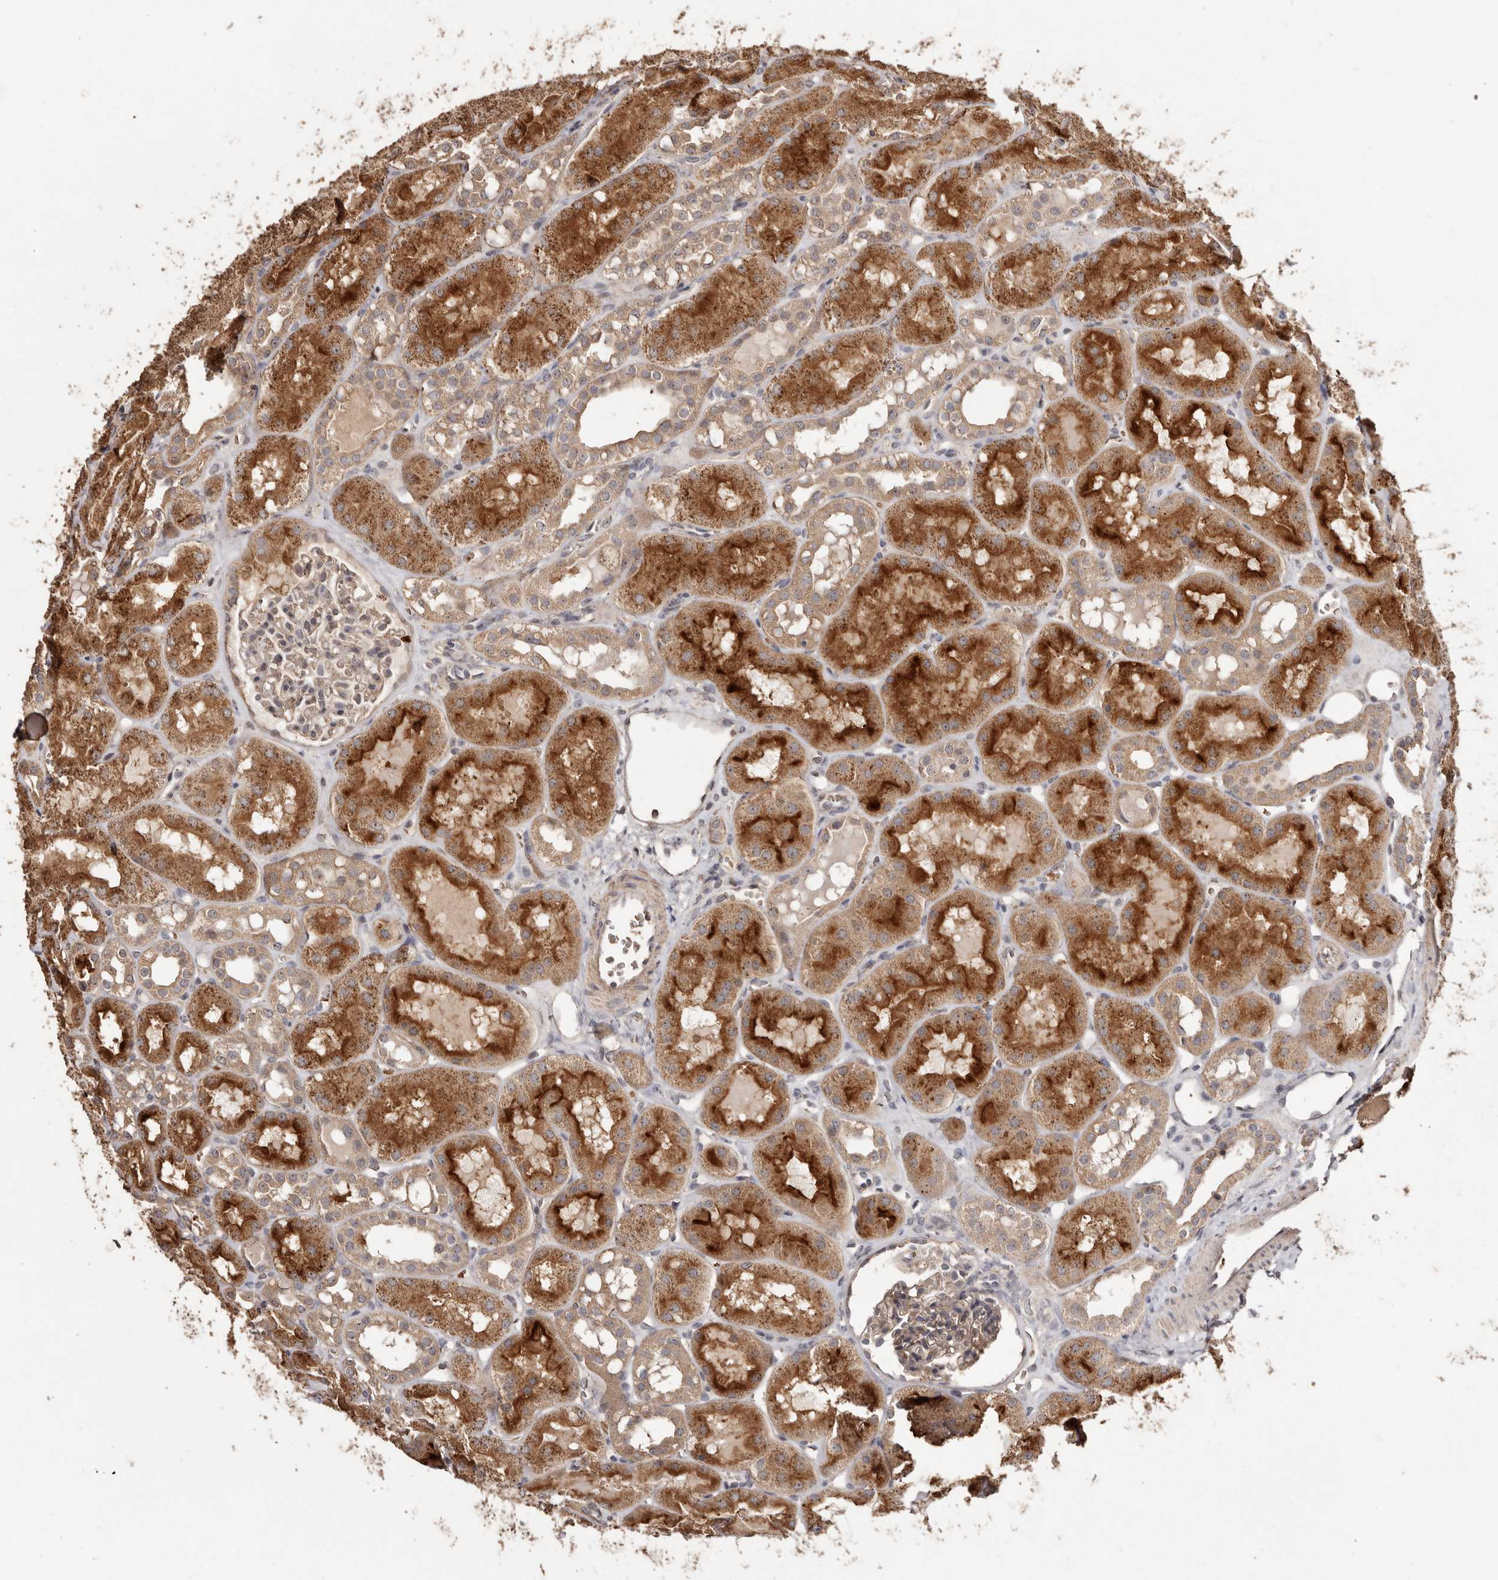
{"staining": {"intensity": "weak", "quantity": "25%-75%", "location": "cytoplasmic/membranous"}, "tissue": "kidney", "cell_type": "Cells in glomeruli", "image_type": "normal", "snomed": [{"axis": "morphology", "description": "Normal tissue, NOS"}, {"axis": "topography", "description": "Kidney"}], "caption": "Cells in glomeruli demonstrate weak cytoplasmic/membranous expression in approximately 25%-75% of cells in unremarkable kidney. The protein of interest is stained brown, and the nuclei are stained in blue (DAB IHC with brightfield microscopy, high magnification).", "gene": "GRAMD2A", "patient": {"sex": "male", "age": 16}}